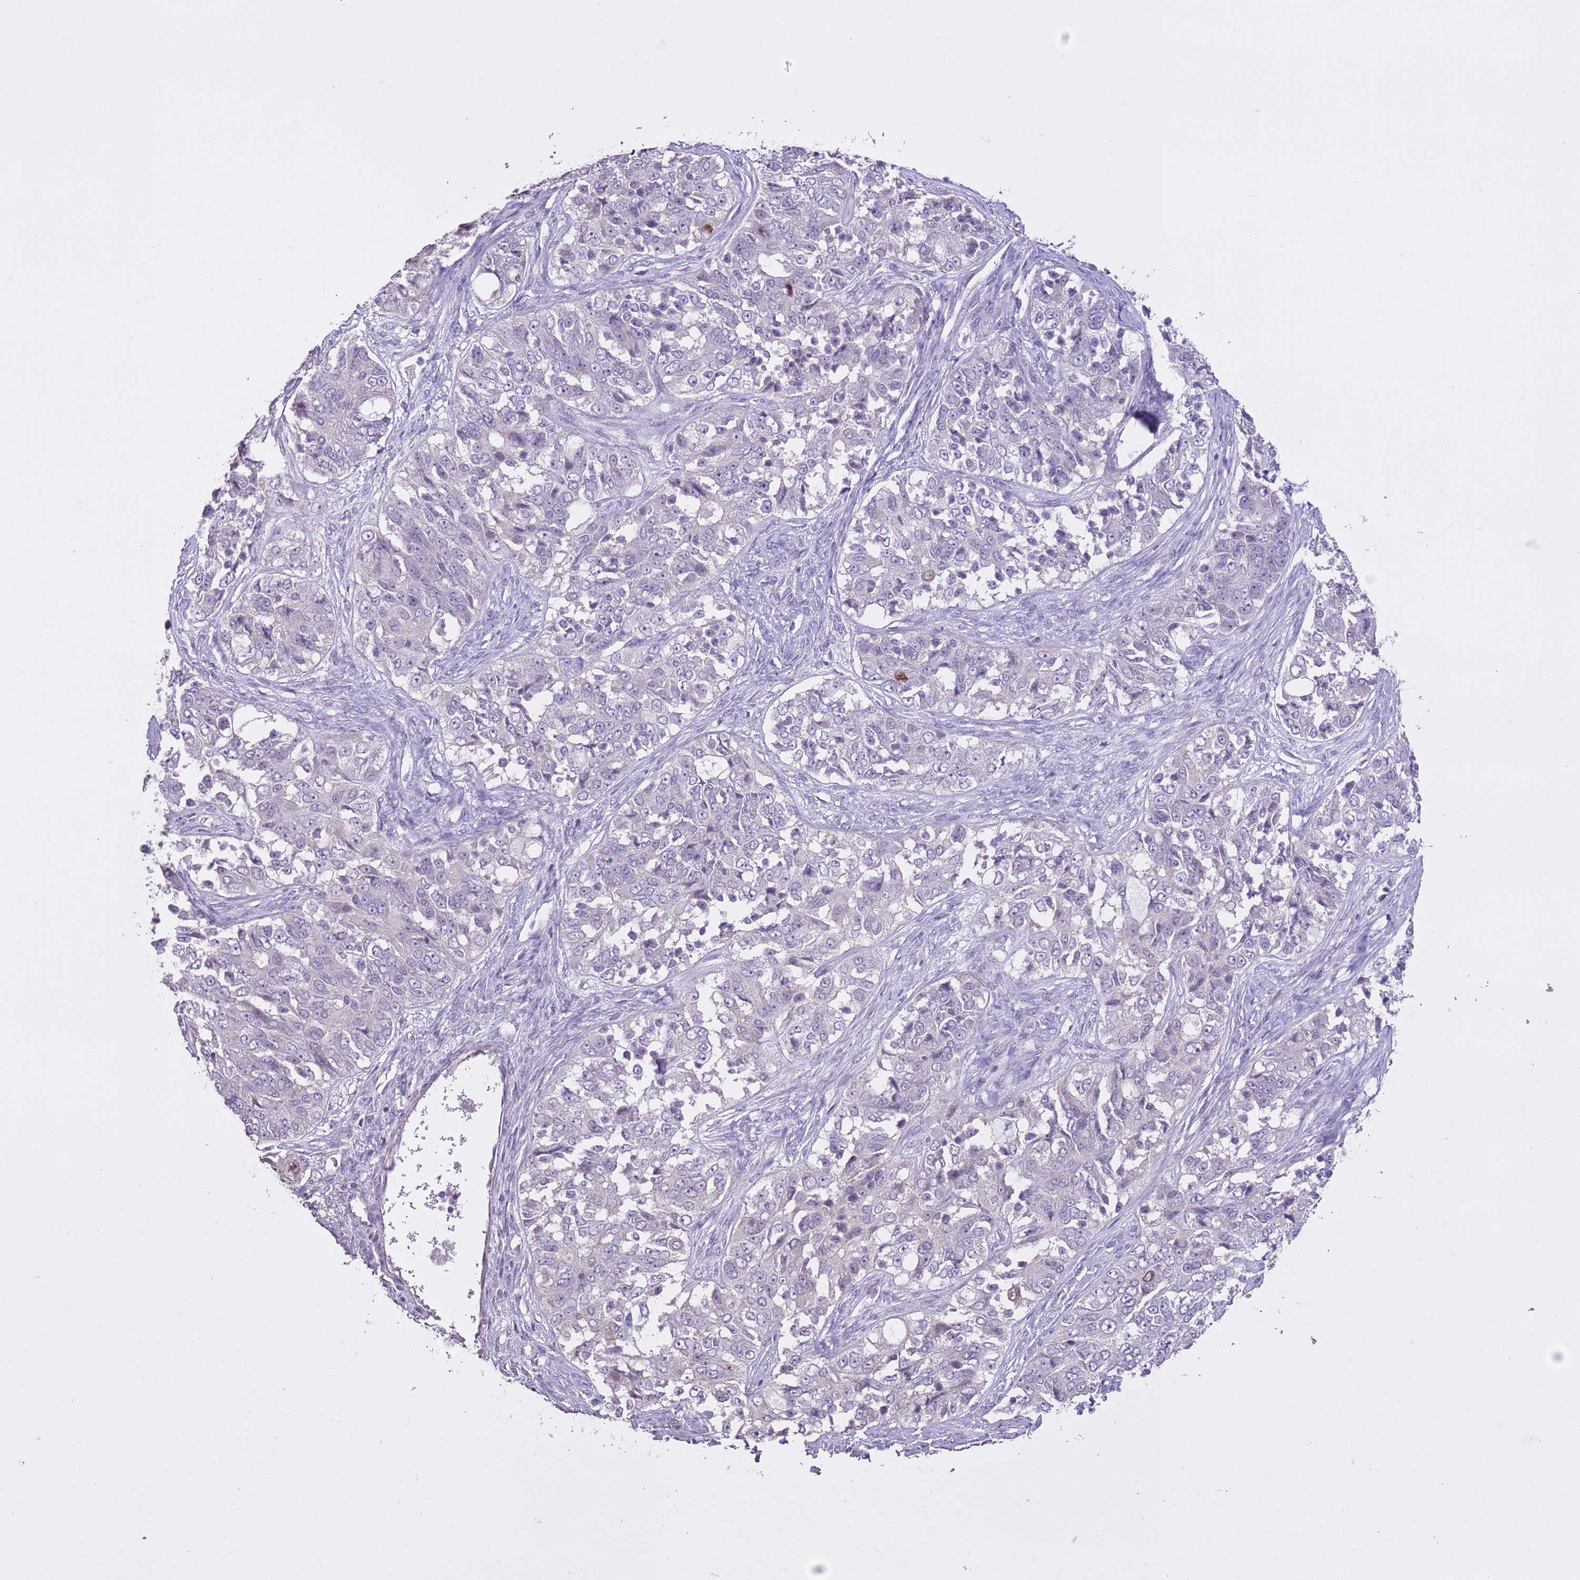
{"staining": {"intensity": "negative", "quantity": "none", "location": "none"}, "tissue": "ovarian cancer", "cell_type": "Tumor cells", "image_type": "cancer", "snomed": [{"axis": "morphology", "description": "Carcinoma, endometroid"}, {"axis": "topography", "description": "Ovary"}], "caption": "Ovarian cancer stained for a protein using immunohistochemistry reveals no staining tumor cells.", "gene": "GMNN", "patient": {"sex": "female", "age": 51}}